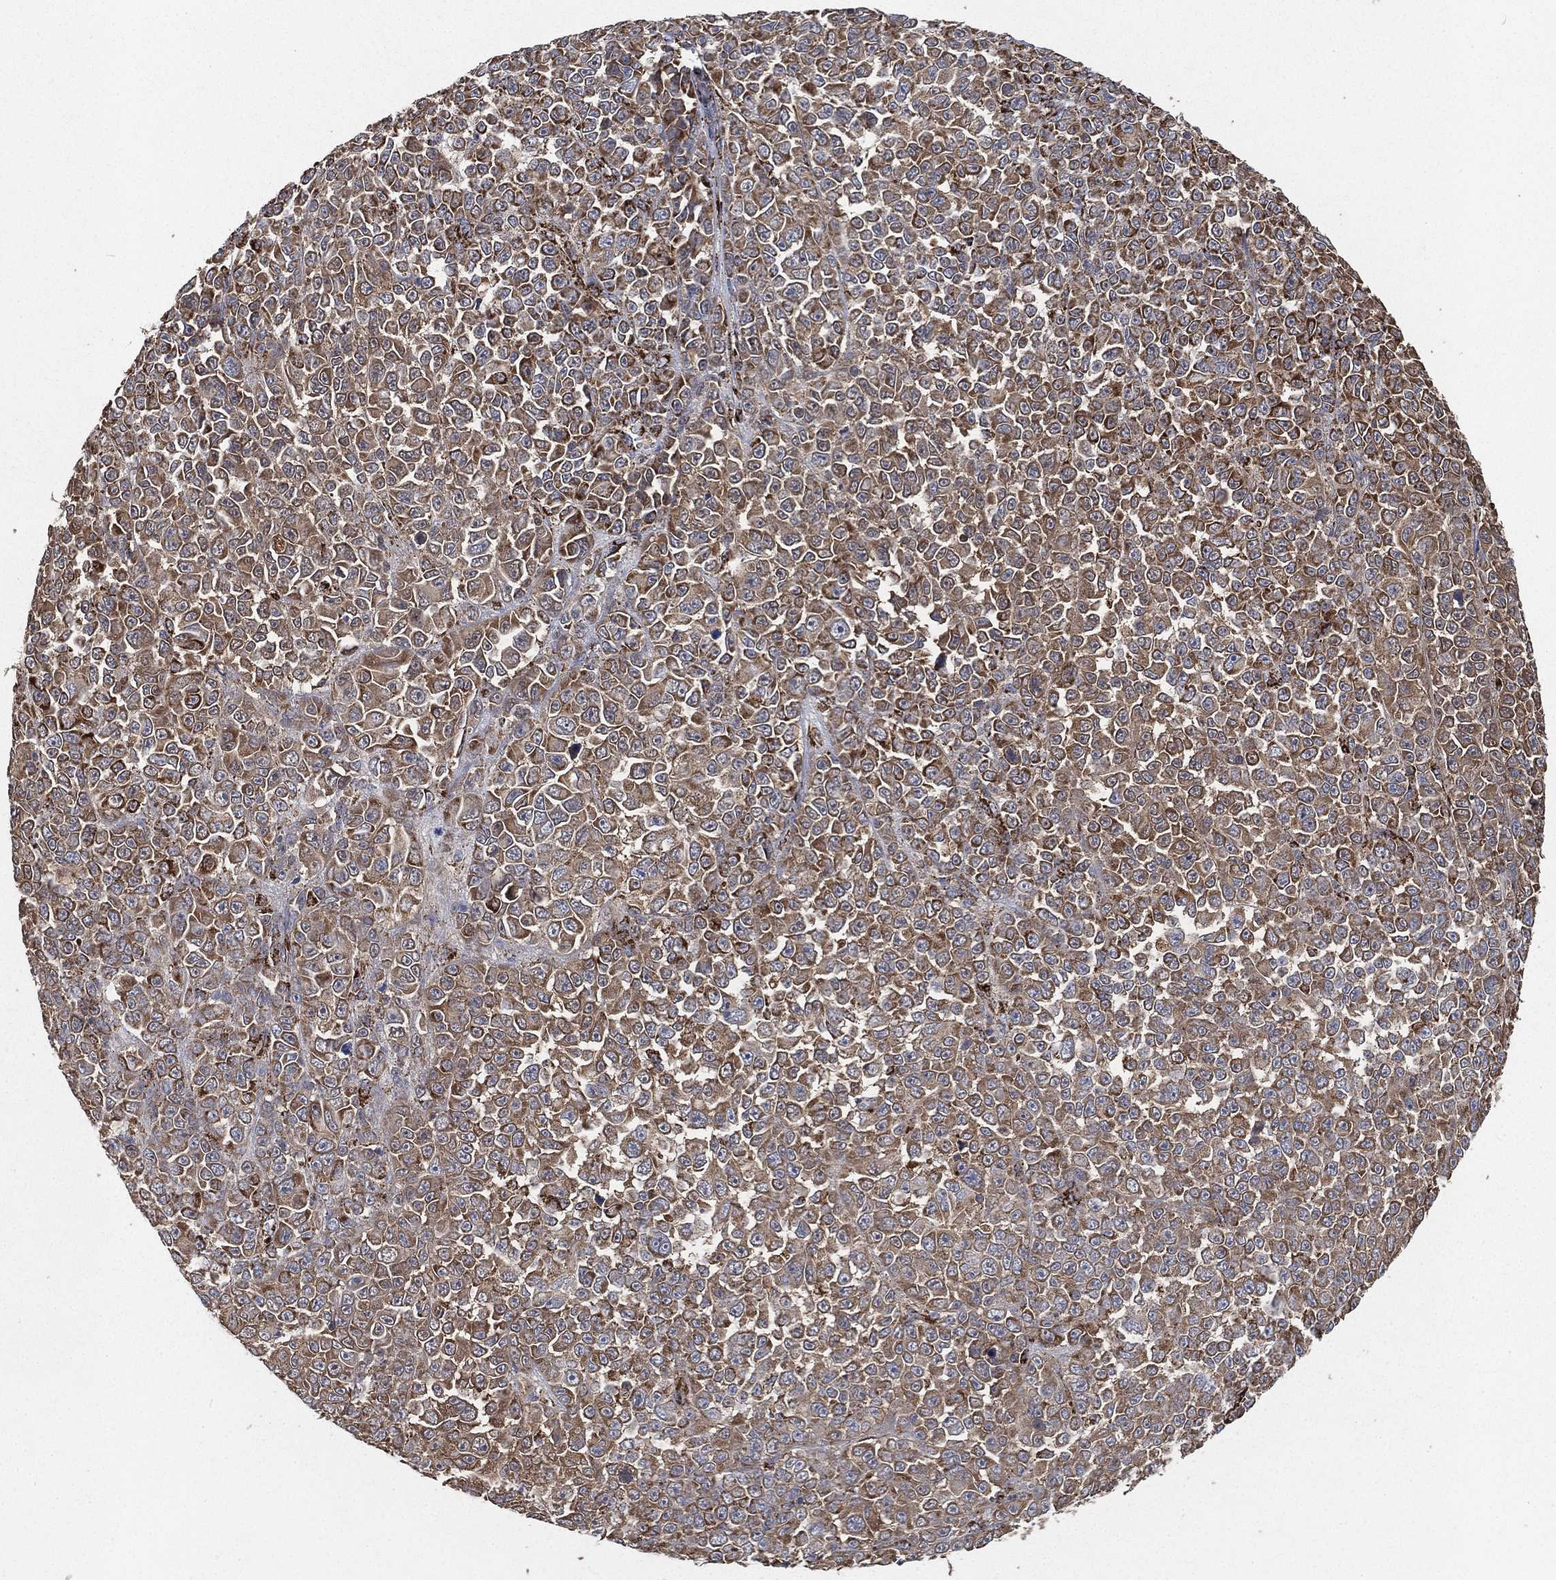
{"staining": {"intensity": "strong", "quantity": ">75%", "location": "cytoplasmic/membranous"}, "tissue": "melanoma", "cell_type": "Tumor cells", "image_type": "cancer", "snomed": [{"axis": "morphology", "description": "Malignant melanoma, NOS"}, {"axis": "topography", "description": "Skin"}], "caption": "DAB (3,3'-diaminobenzidine) immunohistochemical staining of malignant melanoma shows strong cytoplasmic/membranous protein positivity in approximately >75% of tumor cells. Nuclei are stained in blue.", "gene": "SLC38A7", "patient": {"sex": "female", "age": 95}}